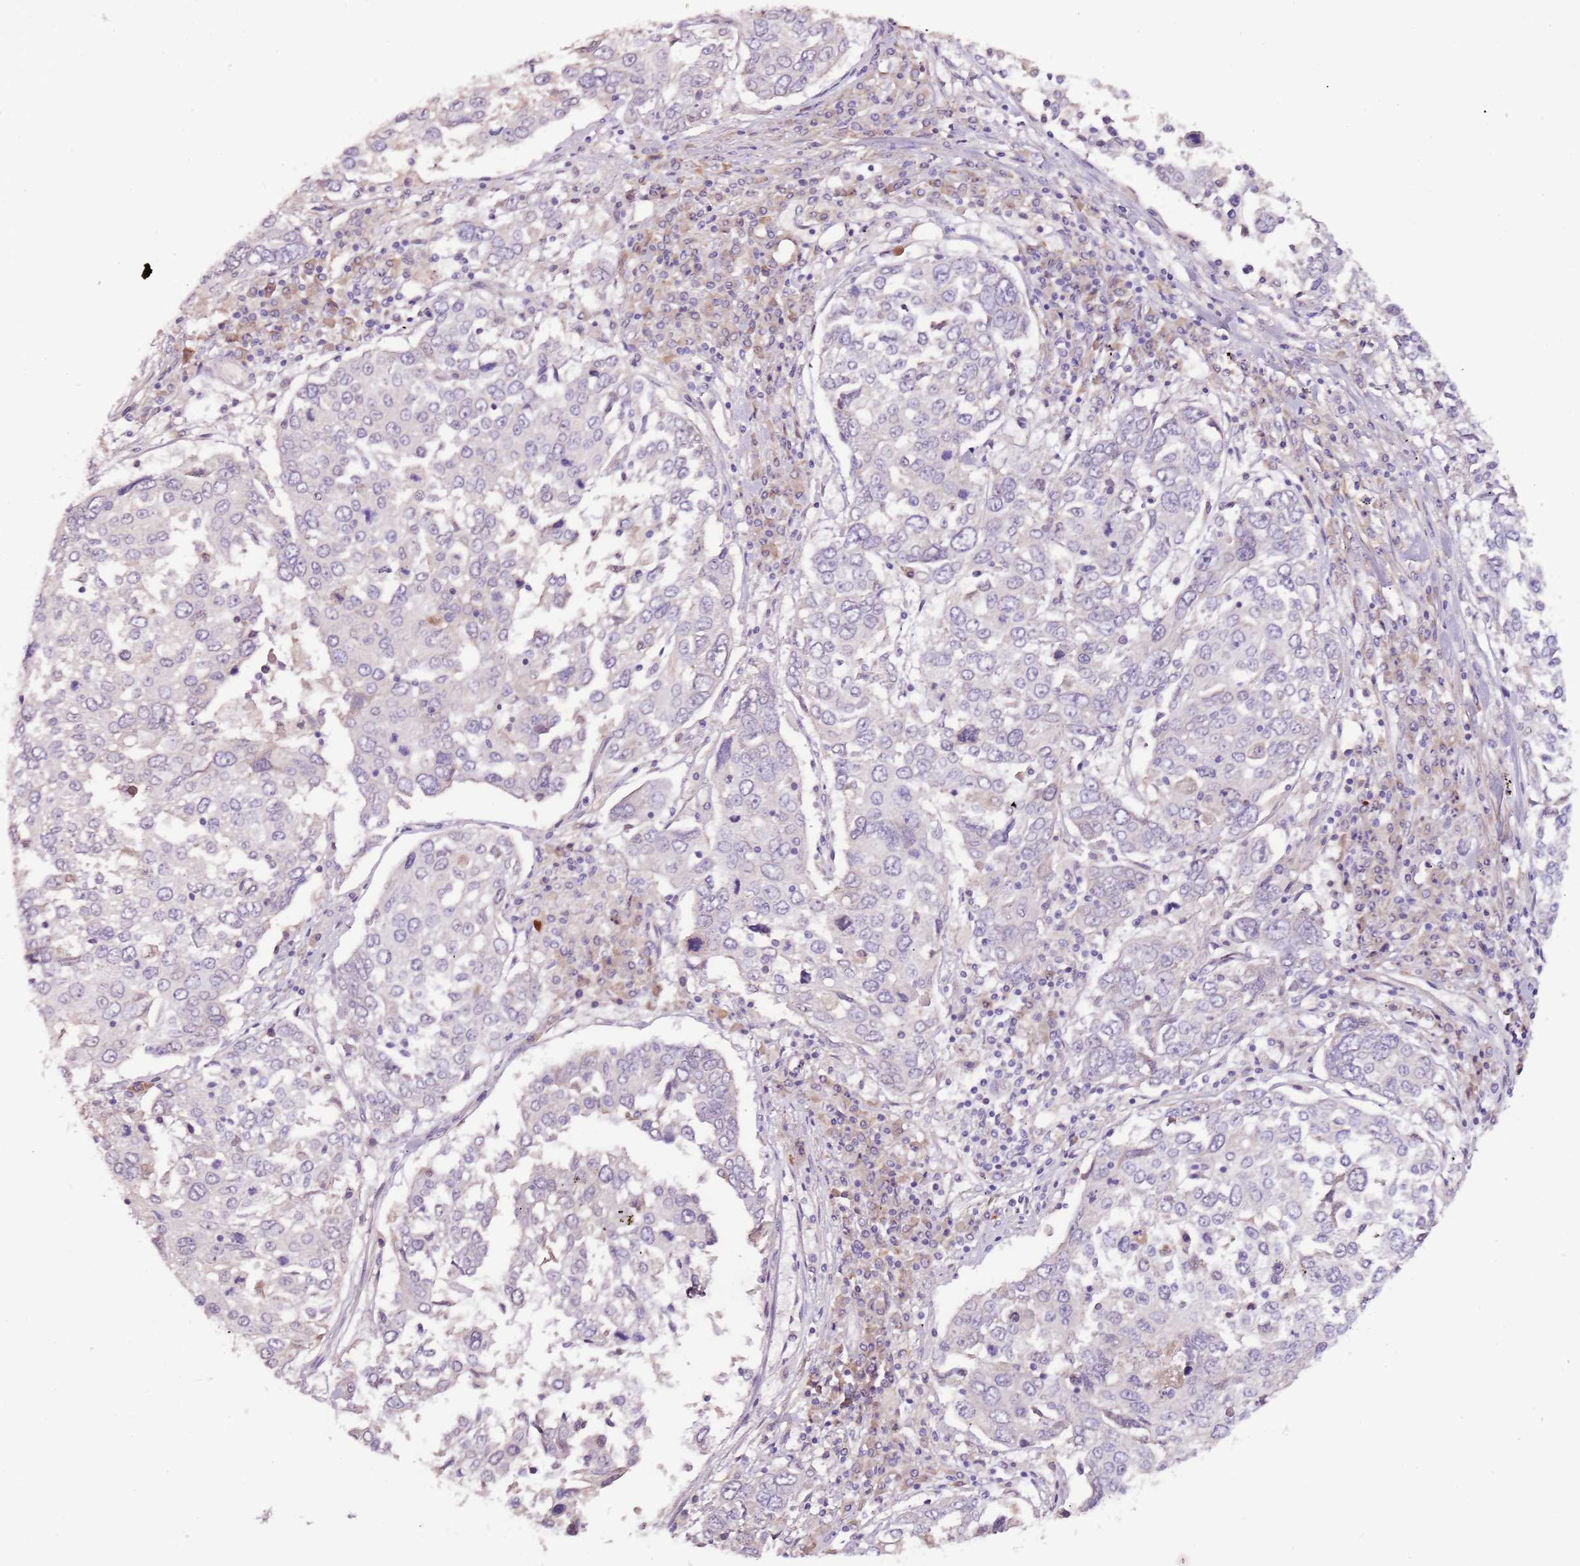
{"staining": {"intensity": "negative", "quantity": "none", "location": "none"}, "tissue": "lung cancer", "cell_type": "Tumor cells", "image_type": "cancer", "snomed": [{"axis": "morphology", "description": "Squamous cell carcinoma, NOS"}, {"axis": "topography", "description": "Lung"}], "caption": "The micrograph reveals no staining of tumor cells in lung cancer (squamous cell carcinoma). (IHC, brightfield microscopy, high magnification).", "gene": "NKX2-3", "patient": {"sex": "male", "age": 65}}